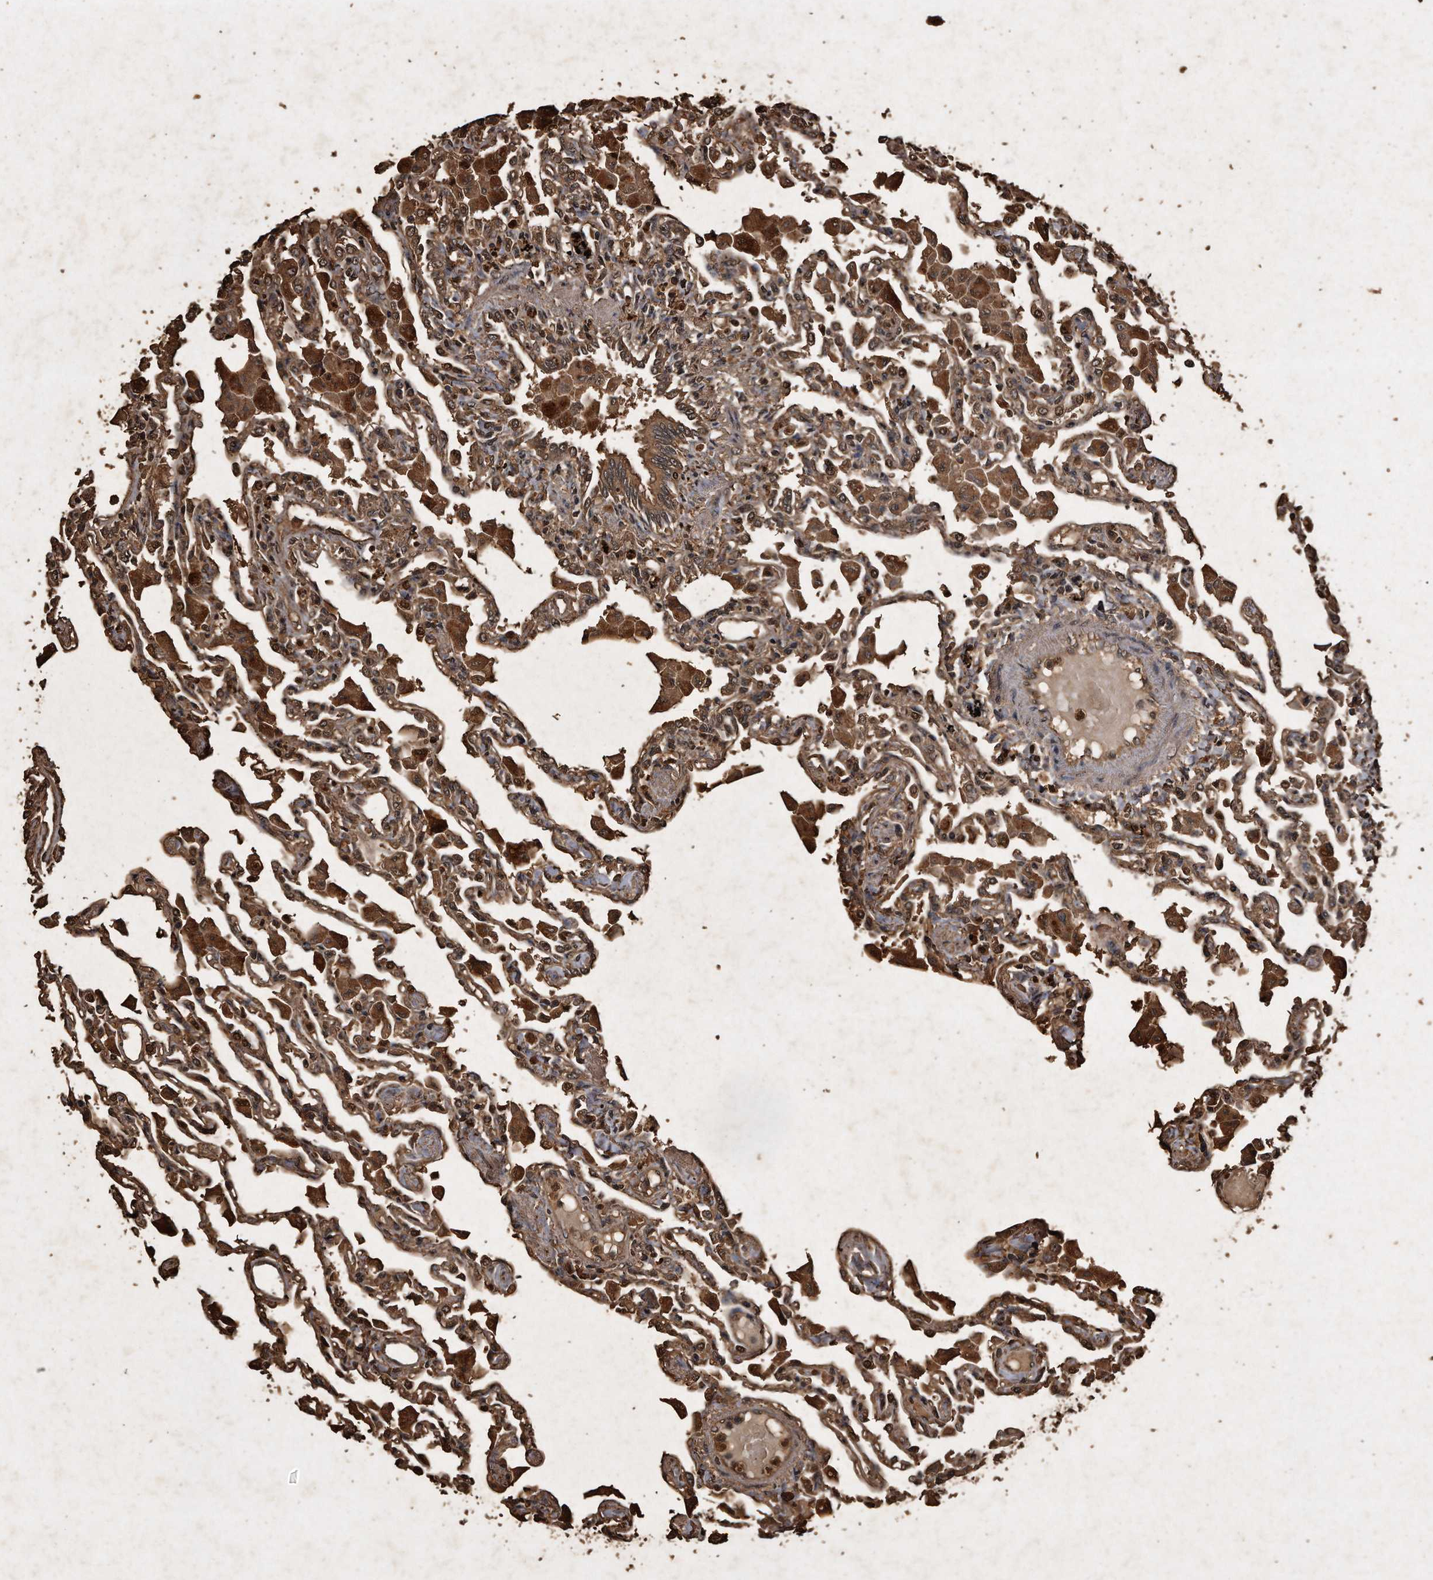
{"staining": {"intensity": "moderate", "quantity": ">75%", "location": "cytoplasmic/membranous"}, "tissue": "lung", "cell_type": "Alveolar cells", "image_type": "normal", "snomed": [{"axis": "morphology", "description": "Normal tissue, NOS"}, {"axis": "topography", "description": "Bronchus"}, {"axis": "topography", "description": "Lung"}], "caption": "A high-resolution photomicrograph shows immunohistochemistry (IHC) staining of normal lung, which shows moderate cytoplasmic/membranous expression in about >75% of alveolar cells. (DAB (3,3'-diaminobenzidine) = brown stain, brightfield microscopy at high magnification).", "gene": "CFLAR", "patient": {"sex": "female", "age": 49}}